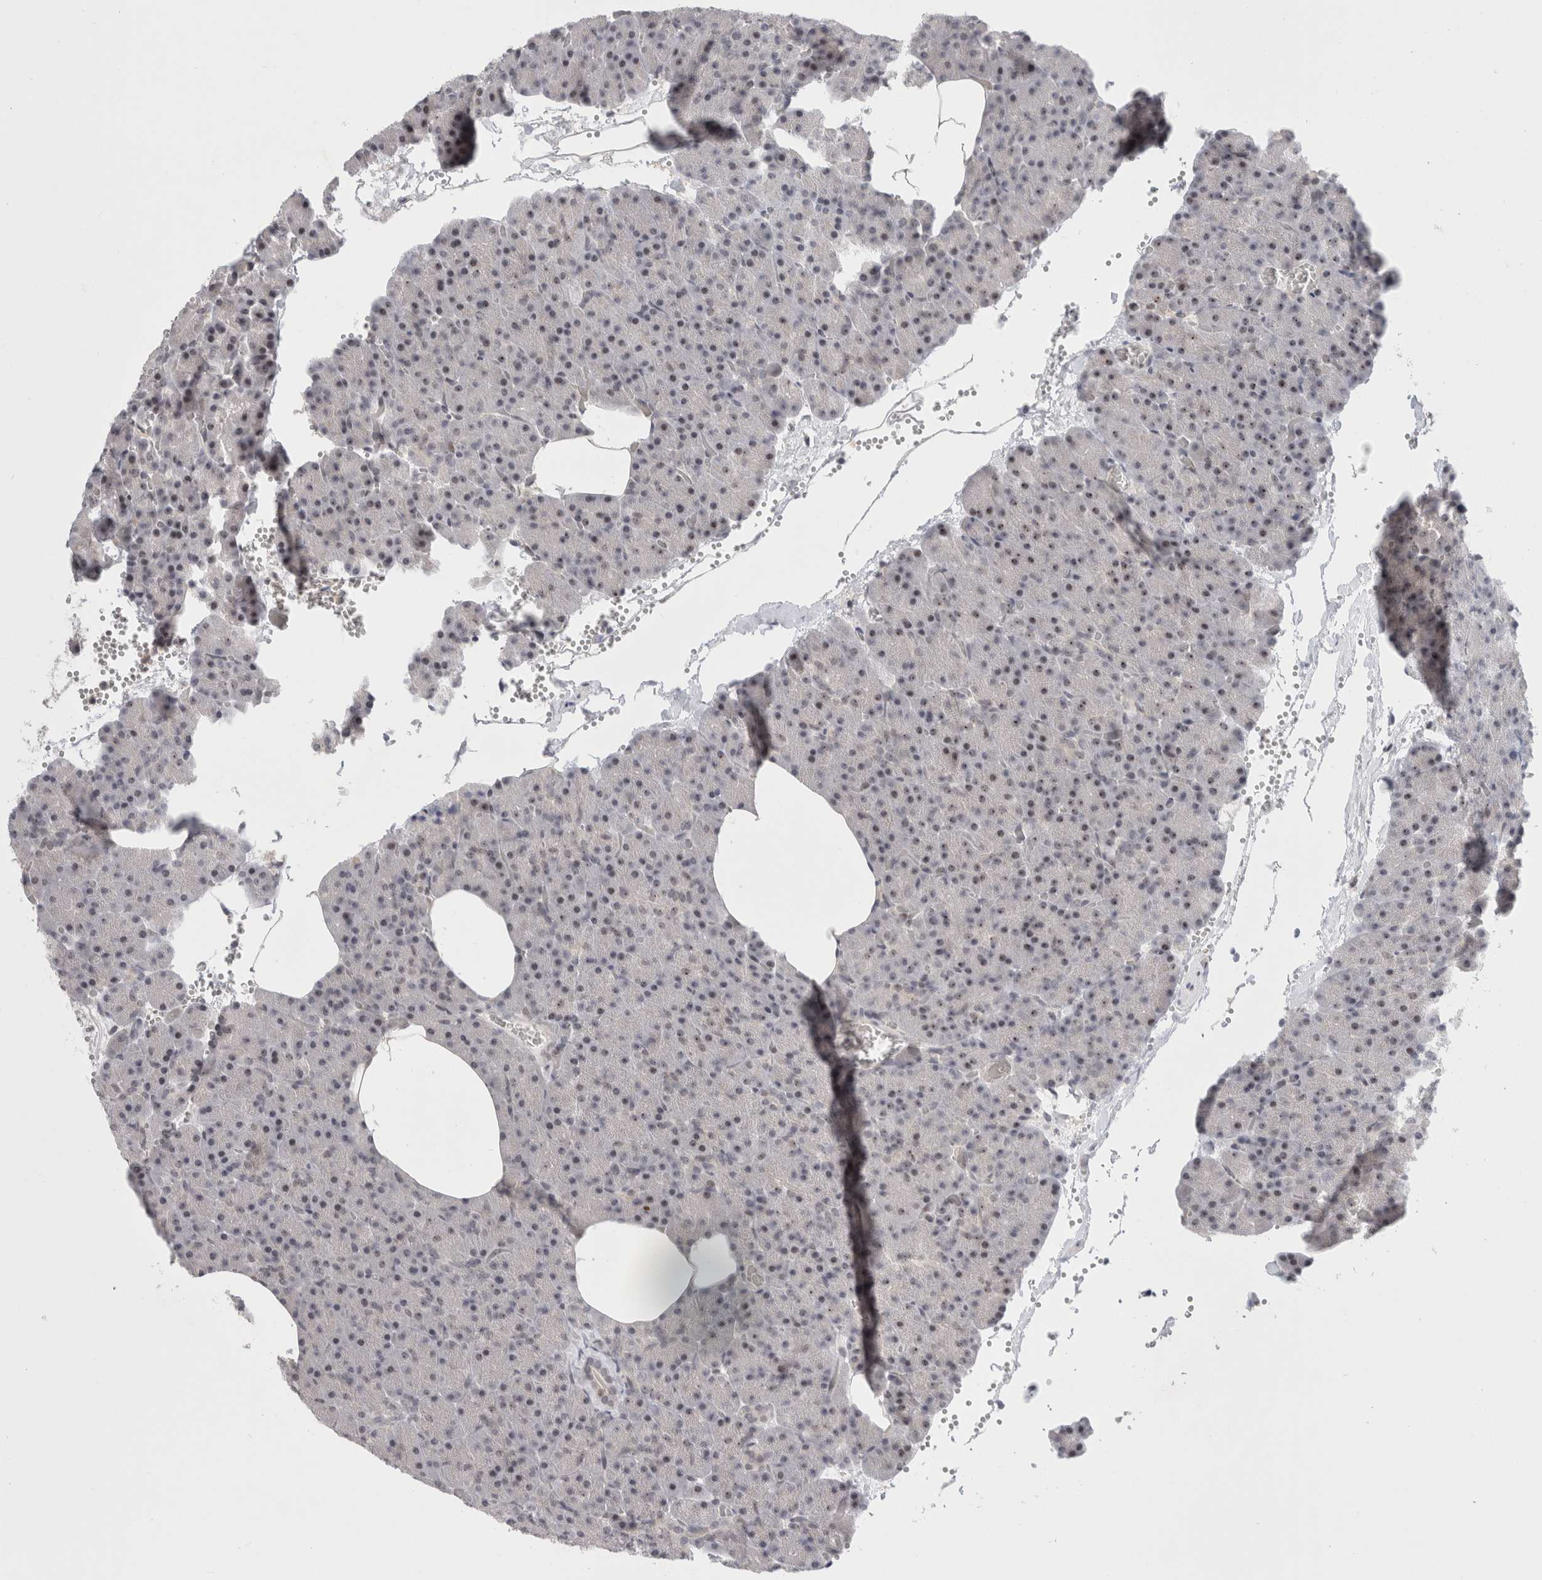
{"staining": {"intensity": "weak", "quantity": "25%-75%", "location": "nuclear"}, "tissue": "pancreas", "cell_type": "Exocrine glandular cells", "image_type": "normal", "snomed": [{"axis": "morphology", "description": "Normal tissue, NOS"}, {"axis": "morphology", "description": "Carcinoid, malignant, NOS"}, {"axis": "topography", "description": "Pancreas"}], "caption": "Immunohistochemical staining of unremarkable pancreas displays weak nuclear protein positivity in about 25%-75% of exocrine glandular cells. (DAB IHC, brown staining for protein, blue staining for nuclei).", "gene": "SENP6", "patient": {"sex": "female", "age": 35}}